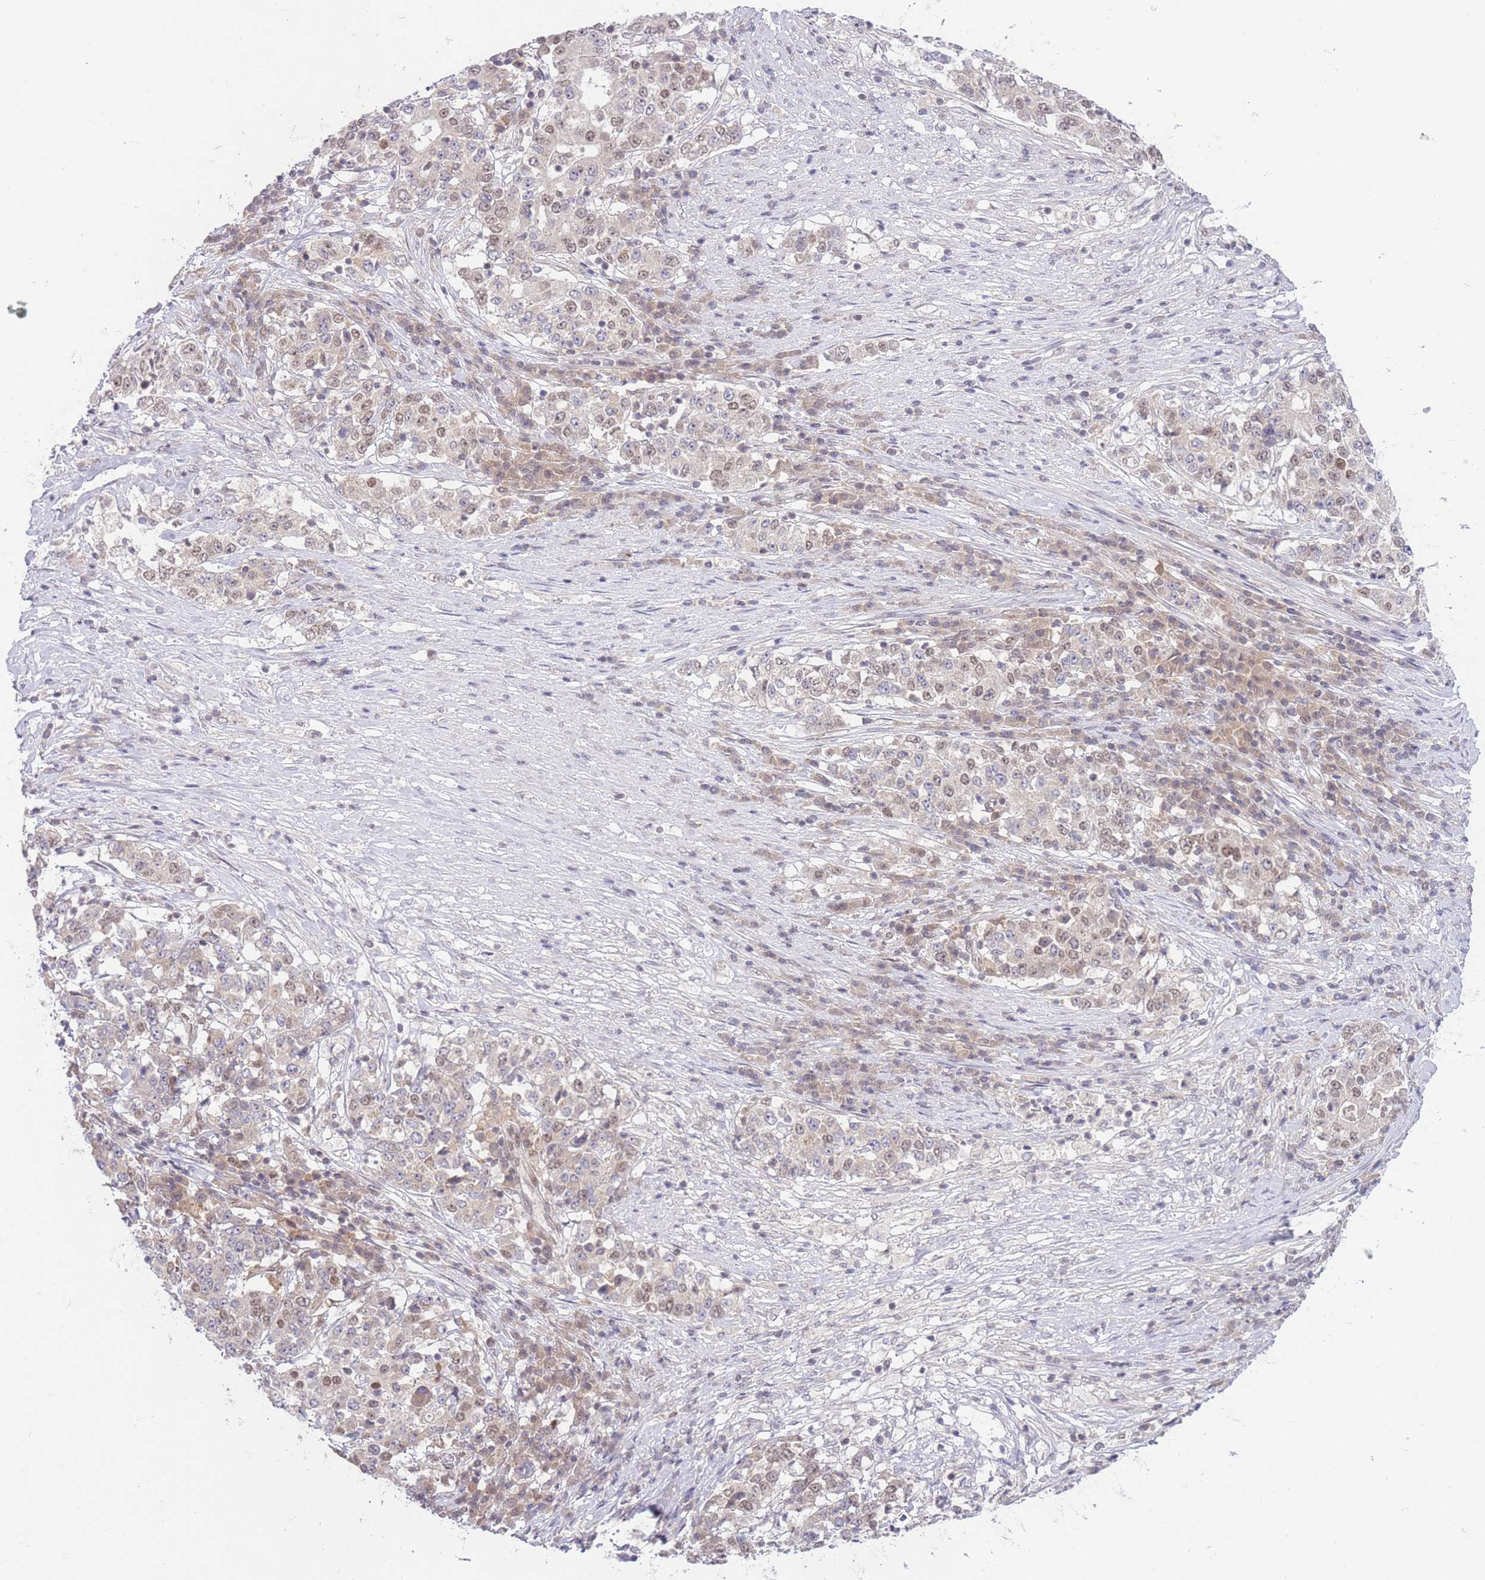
{"staining": {"intensity": "weak", "quantity": "<25%", "location": "nuclear"}, "tissue": "stomach cancer", "cell_type": "Tumor cells", "image_type": "cancer", "snomed": [{"axis": "morphology", "description": "Adenocarcinoma, NOS"}, {"axis": "topography", "description": "Stomach"}], "caption": "There is no significant positivity in tumor cells of stomach adenocarcinoma.", "gene": "TMED3", "patient": {"sex": "male", "age": 59}}